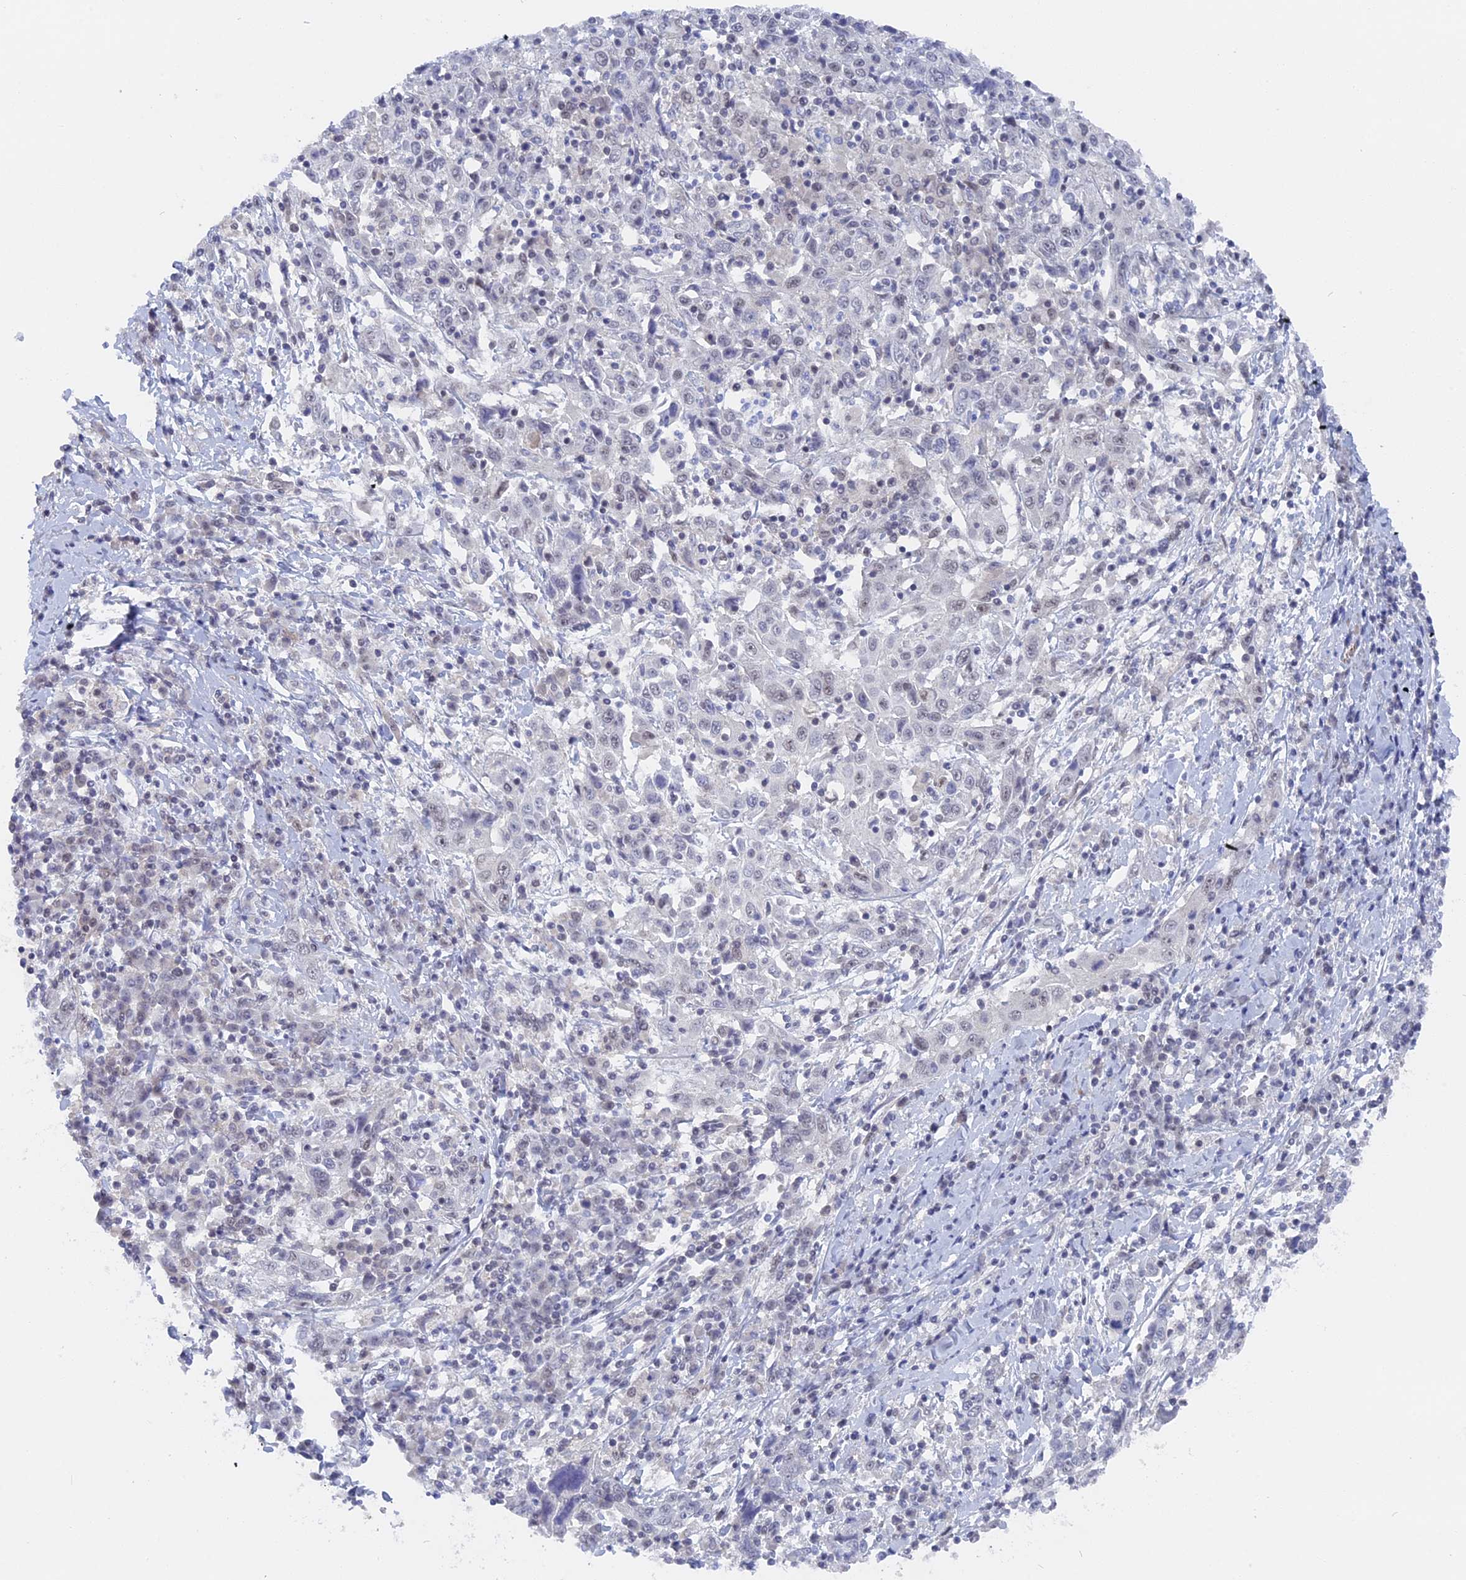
{"staining": {"intensity": "negative", "quantity": "none", "location": "none"}, "tissue": "cervical cancer", "cell_type": "Tumor cells", "image_type": "cancer", "snomed": [{"axis": "morphology", "description": "Squamous cell carcinoma, NOS"}, {"axis": "topography", "description": "Cervix"}], "caption": "Immunohistochemical staining of cervical squamous cell carcinoma demonstrates no significant positivity in tumor cells.", "gene": "BRD2", "patient": {"sex": "female", "age": 46}}